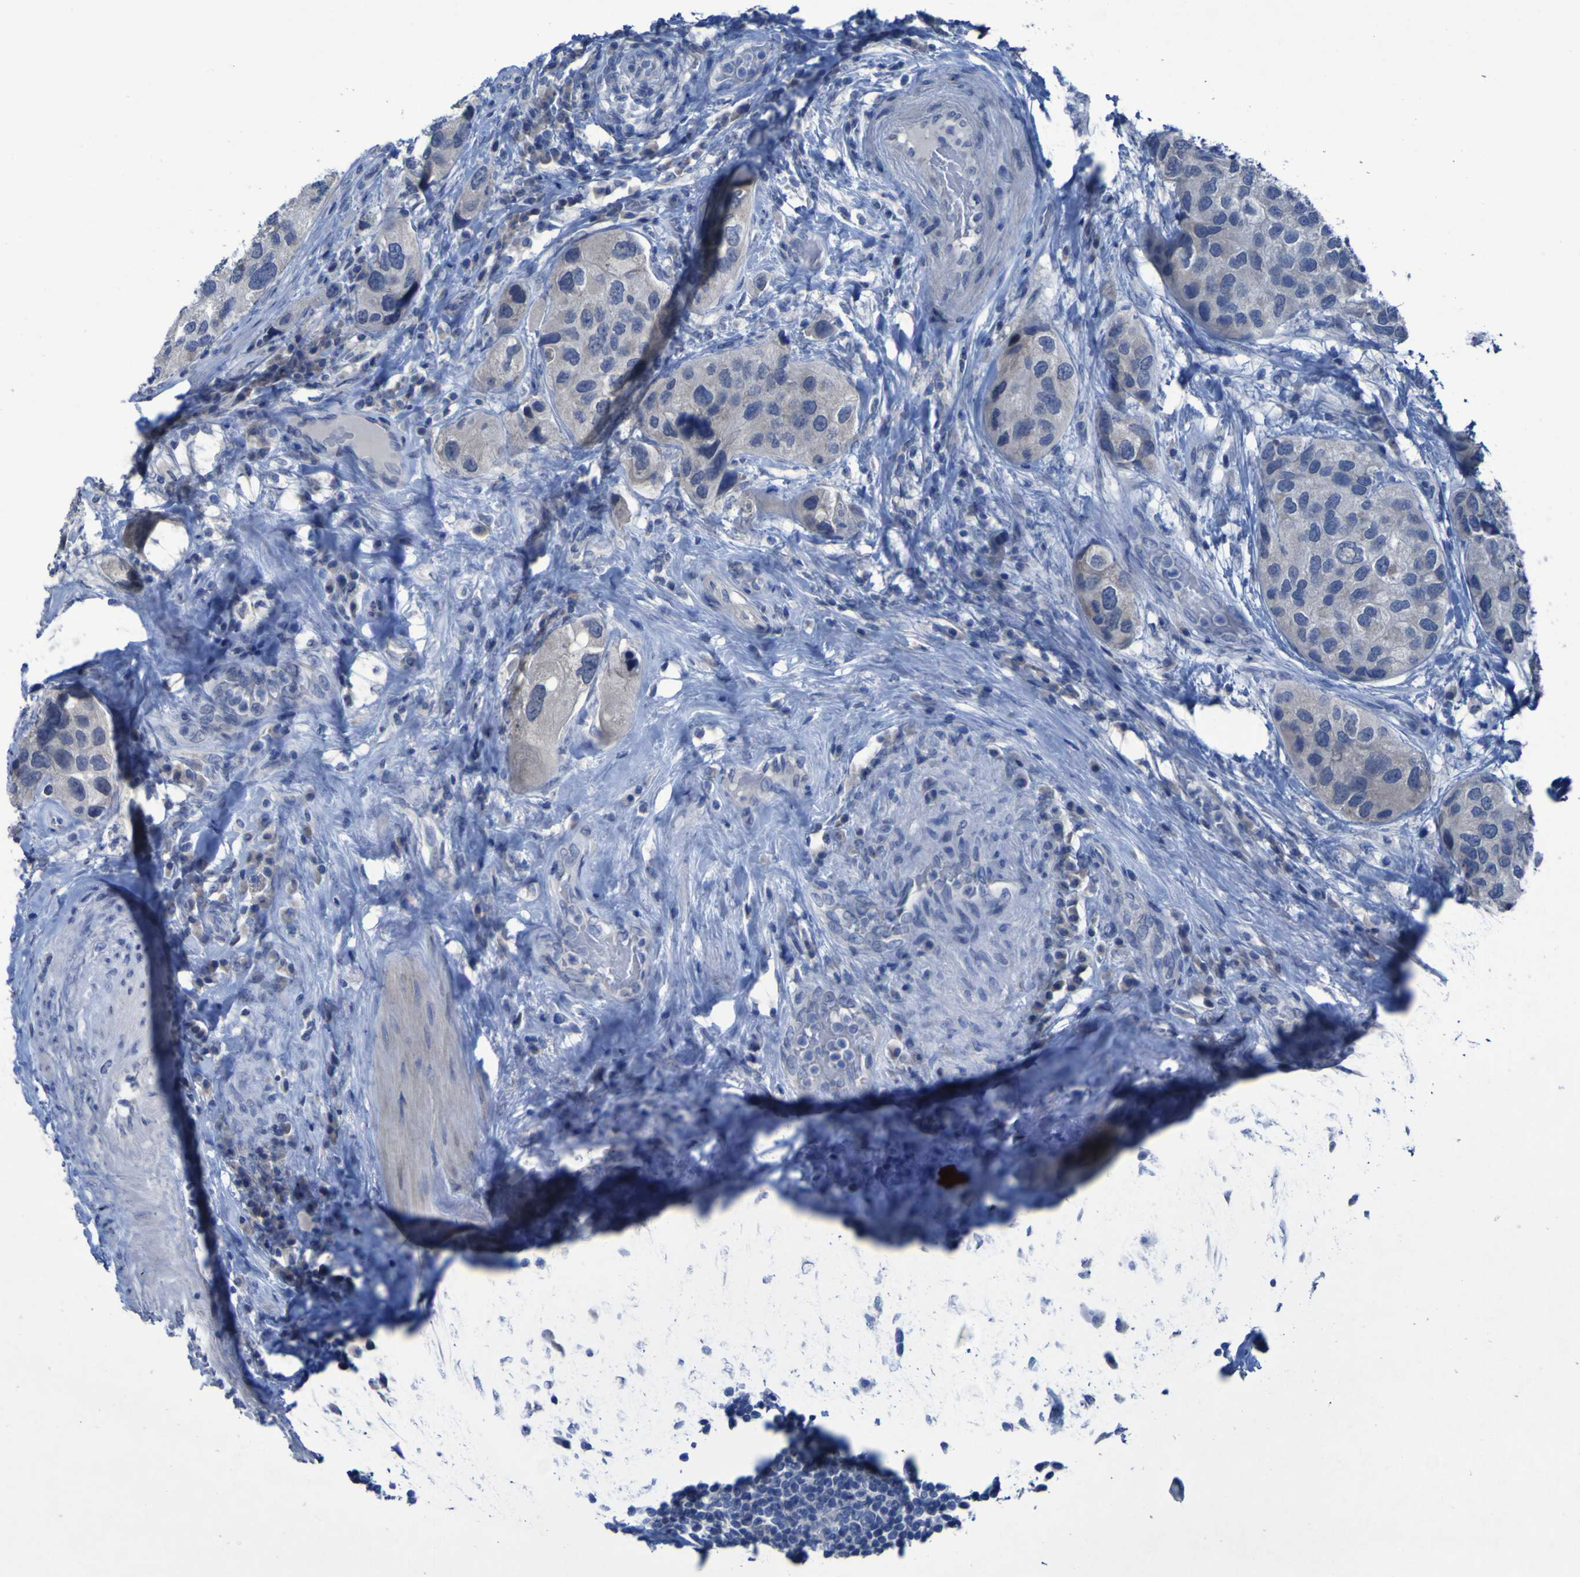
{"staining": {"intensity": "weak", "quantity": "<25%", "location": "cytoplasmic/membranous"}, "tissue": "urothelial cancer", "cell_type": "Tumor cells", "image_type": "cancer", "snomed": [{"axis": "morphology", "description": "Urothelial carcinoma, High grade"}, {"axis": "topography", "description": "Urinary bladder"}], "caption": "Tumor cells show no significant staining in urothelial carcinoma (high-grade).", "gene": "CLDN18", "patient": {"sex": "female", "age": 64}}